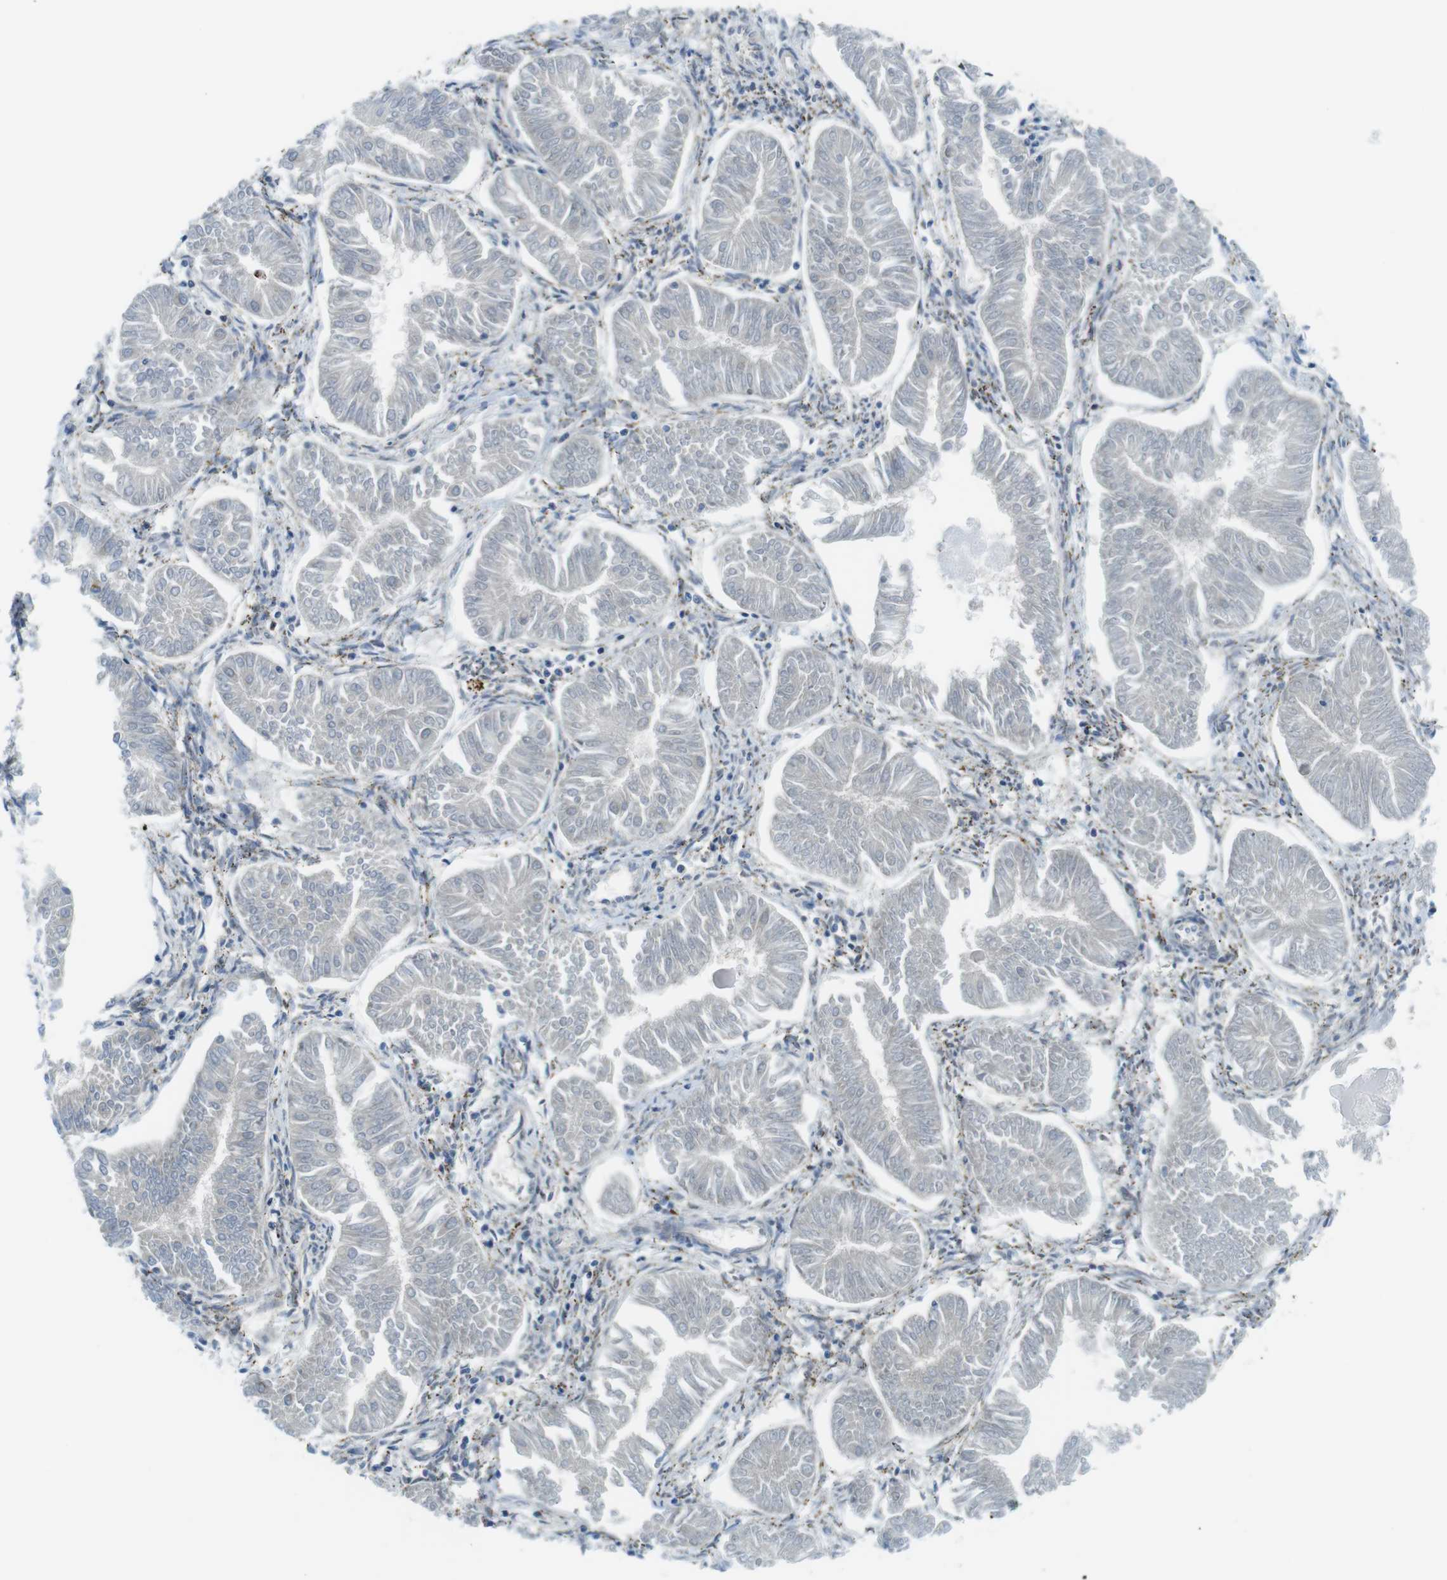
{"staining": {"intensity": "negative", "quantity": "none", "location": "none"}, "tissue": "endometrial cancer", "cell_type": "Tumor cells", "image_type": "cancer", "snomed": [{"axis": "morphology", "description": "Adenocarcinoma, NOS"}, {"axis": "topography", "description": "Endometrium"}], "caption": "IHC of human endometrial cancer (adenocarcinoma) exhibits no expression in tumor cells.", "gene": "KCNE3", "patient": {"sex": "female", "age": 53}}